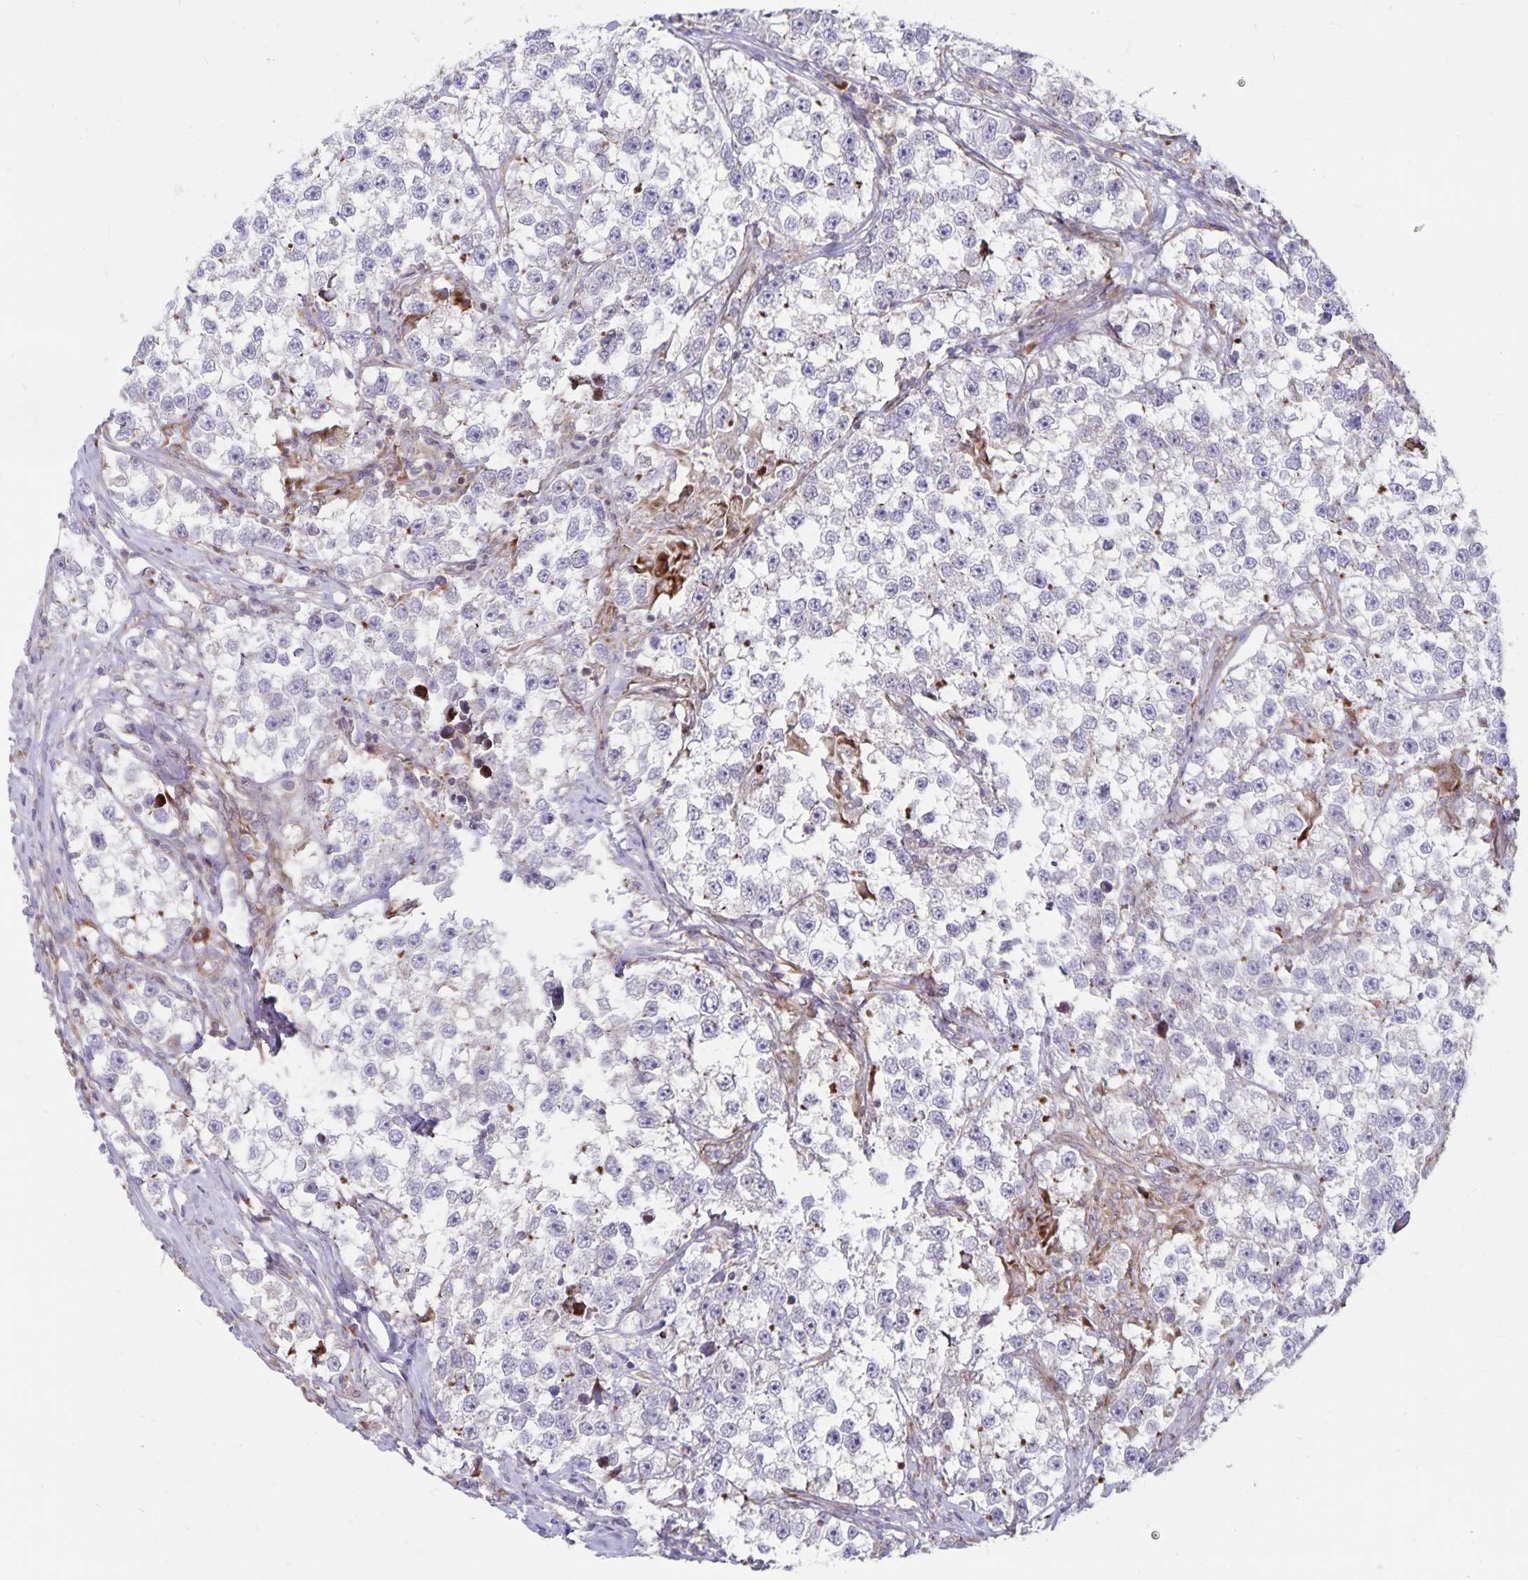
{"staining": {"intensity": "negative", "quantity": "none", "location": "none"}, "tissue": "testis cancer", "cell_type": "Tumor cells", "image_type": "cancer", "snomed": [{"axis": "morphology", "description": "Seminoma, NOS"}, {"axis": "topography", "description": "Testis"}], "caption": "A histopathology image of testis seminoma stained for a protein shows no brown staining in tumor cells. (Stains: DAB (3,3'-diaminobenzidine) immunohistochemistry with hematoxylin counter stain, Microscopy: brightfield microscopy at high magnification).", "gene": "SEC62", "patient": {"sex": "male", "age": 46}}